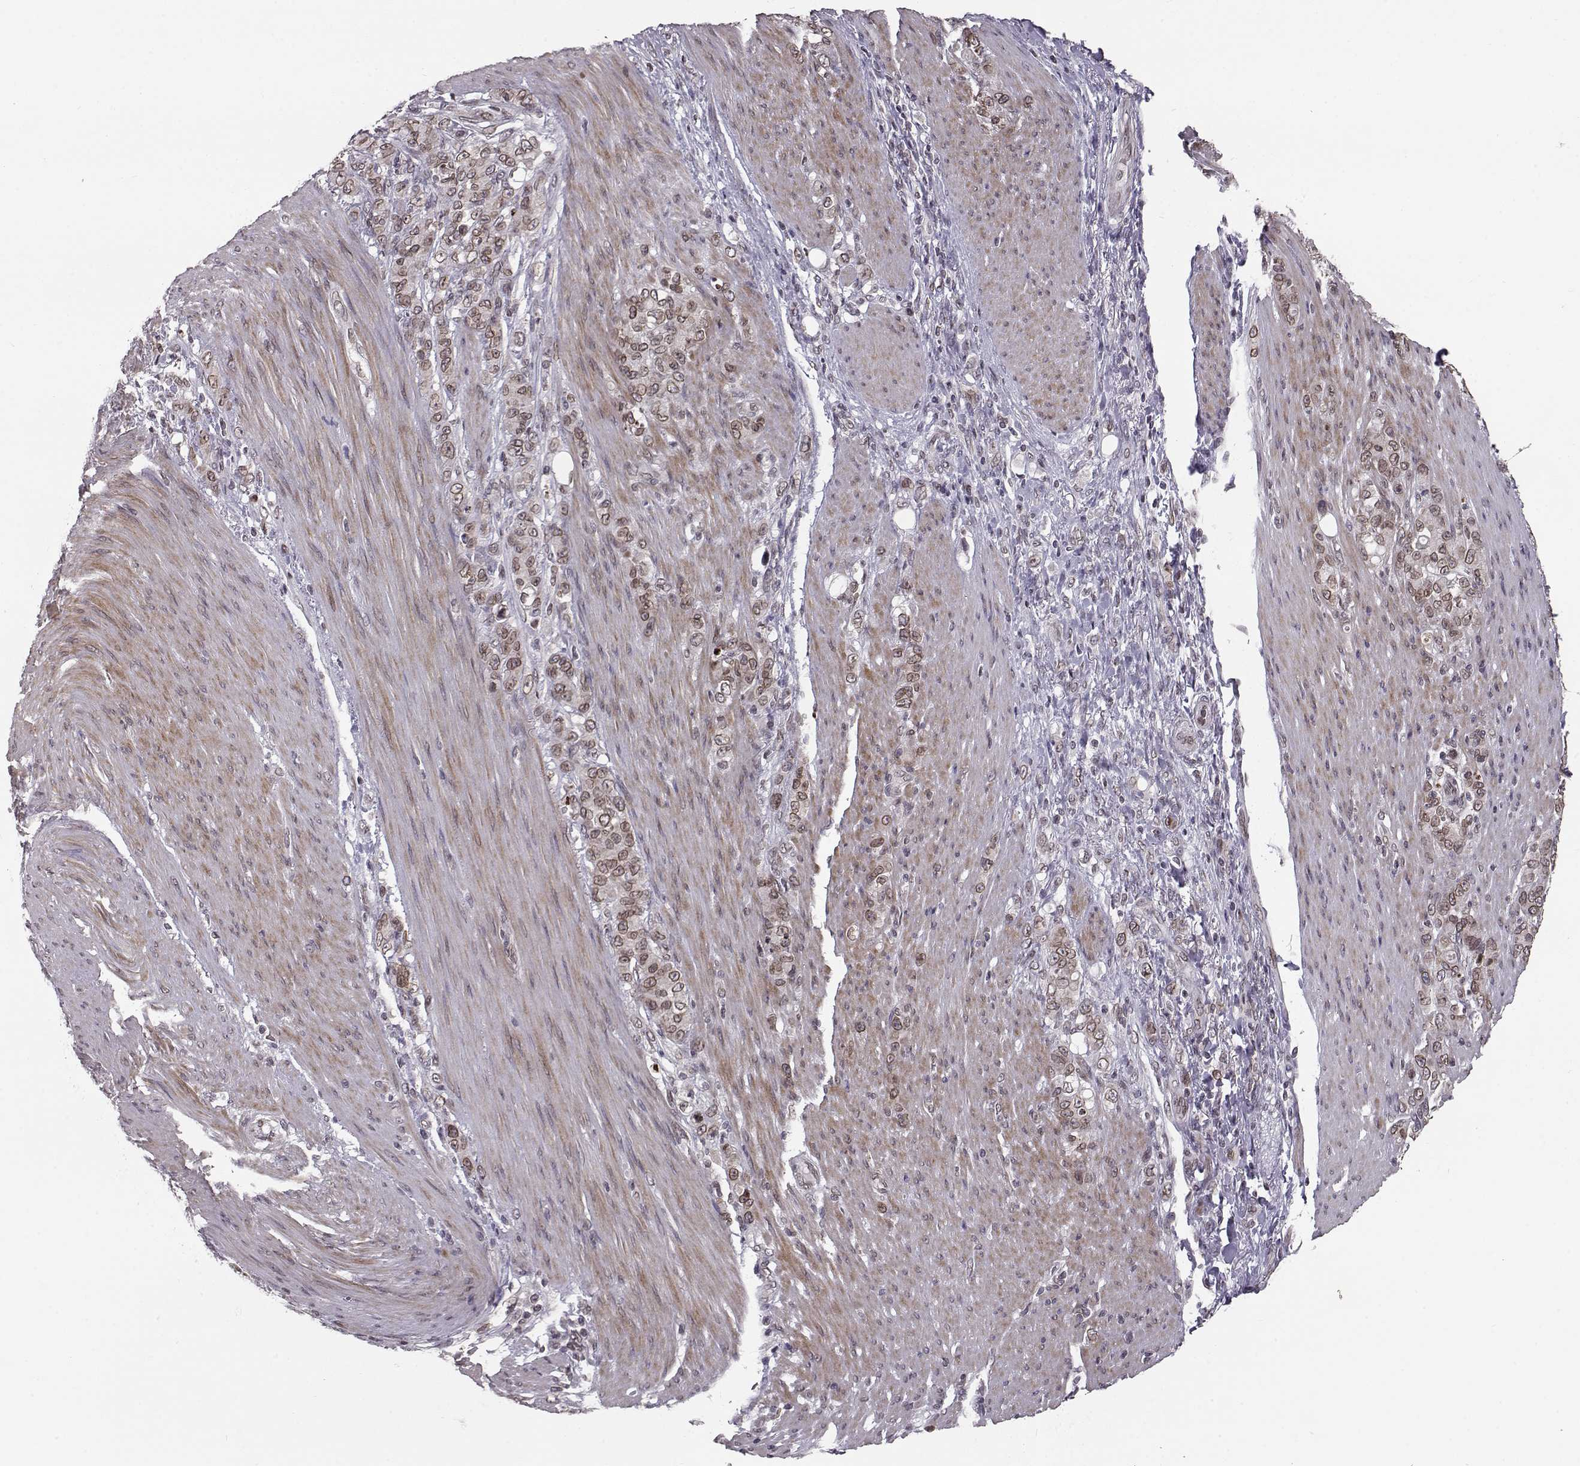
{"staining": {"intensity": "weak", "quantity": ">75%", "location": "cytoplasmic/membranous,nuclear"}, "tissue": "stomach cancer", "cell_type": "Tumor cells", "image_type": "cancer", "snomed": [{"axis": "morphology", "description": "Adenocarcinoma, NOS"}, {"axis": "topography", "description": "Stomach"}], "caption": "This micrograph shows immunohistochemistry staining of human adenocarcinoma (stomach), with low weak cytoplasmic/membranous and nuclear staining in approximately >75% of tumor cells.", "gene": "NUP37", "patient": {"sex": "female", "age": 79}}